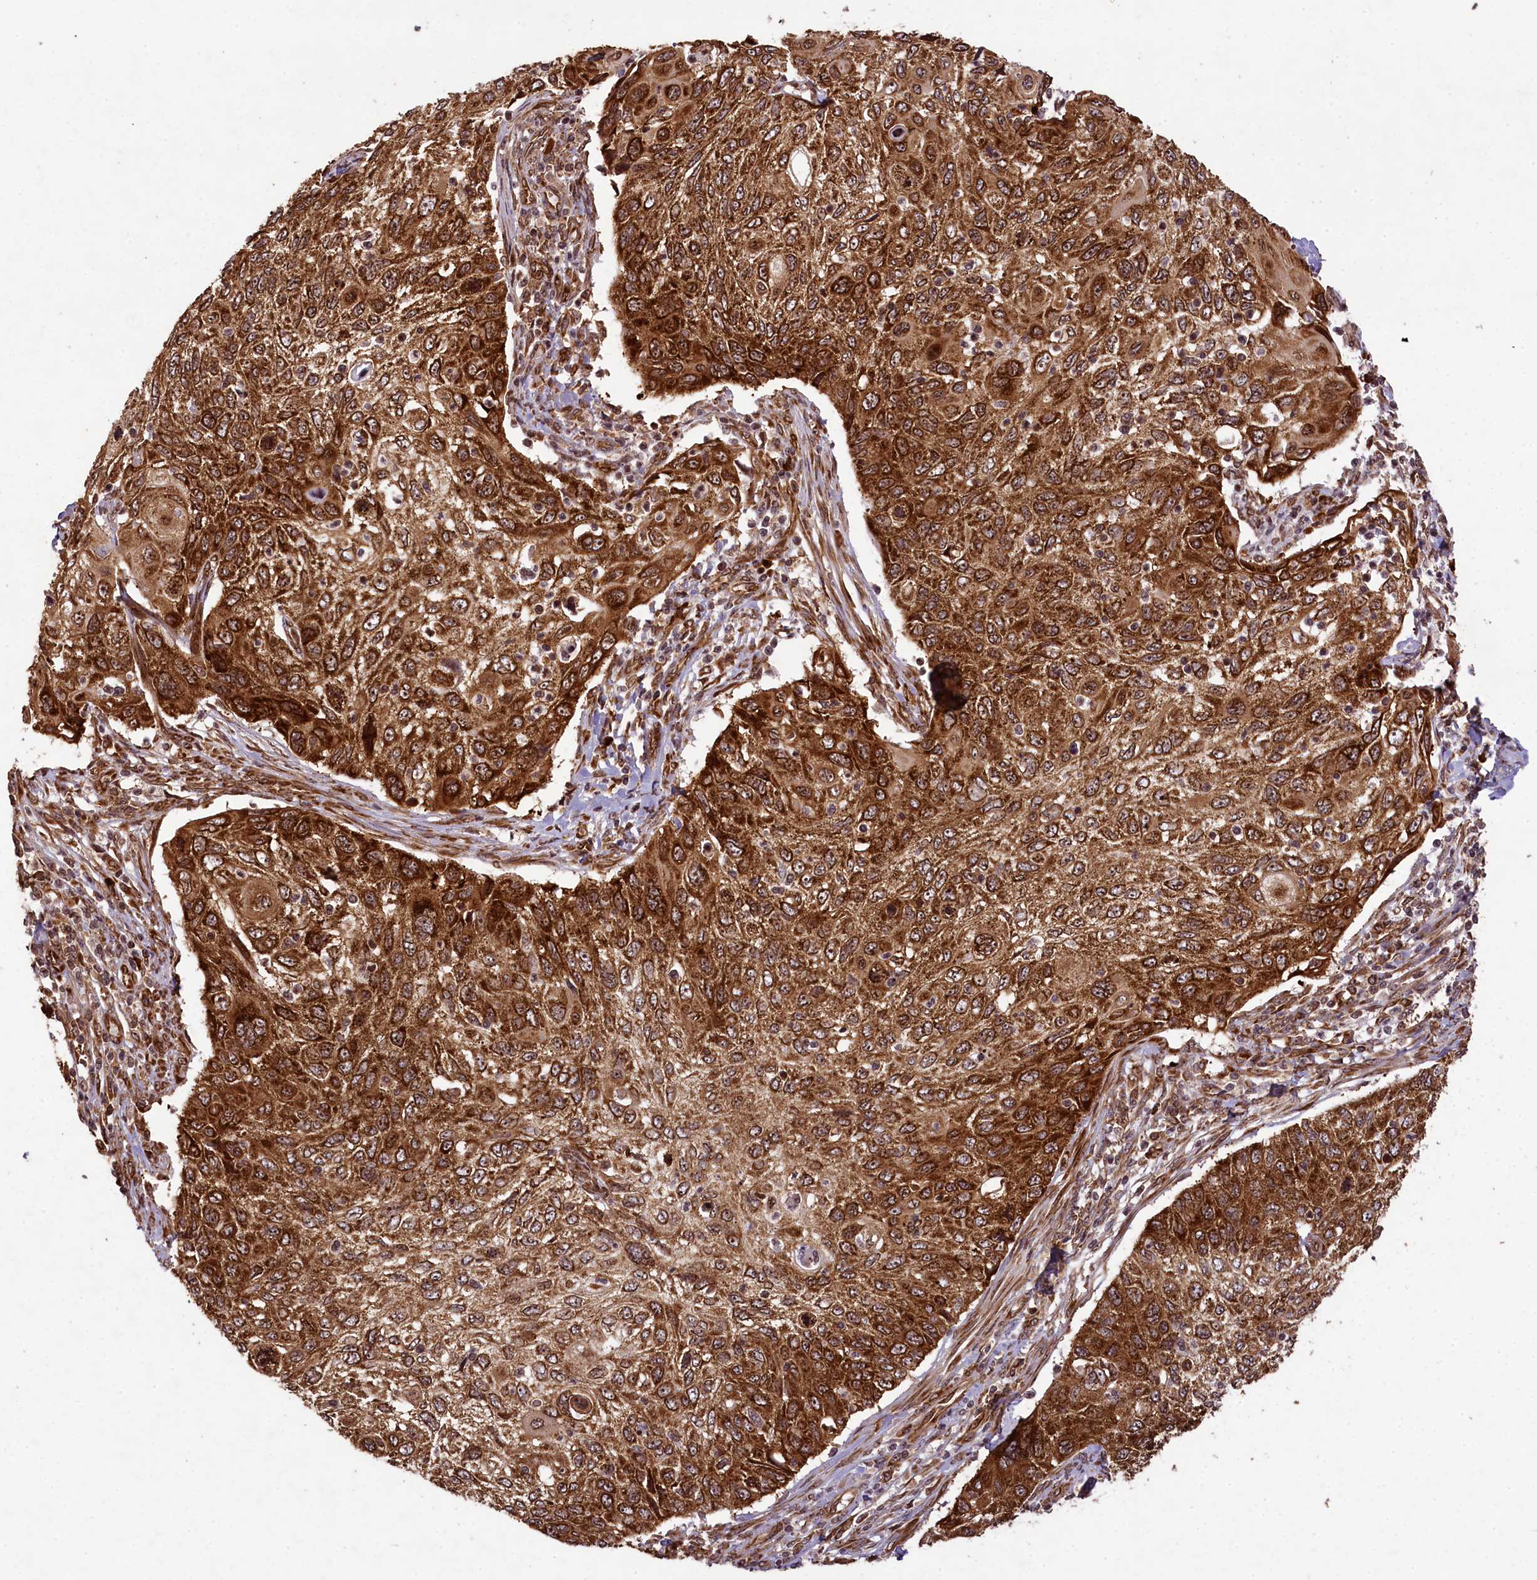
{"staining": {"intensity": "strong", "quantity": ">75%", "location": "cytoplasmic/membranous"}, "tissue": "cervical cancer", "cell_type": "Tumor cells", "image_type": "cancer", "snomed": [{"axis": "morphology", "description": "Squamous cell carcinoma, NOS"}, {"axis": "topography", "description": "Cervix"}], "caption": "Strong cytoplasmic/membranous protein staining is appreciated in about >75% of tumor cells in cervical cancer (squamous cell carcinoma).", "gene": "LARP4", "patient": {"sex": "female", "age": 70}}